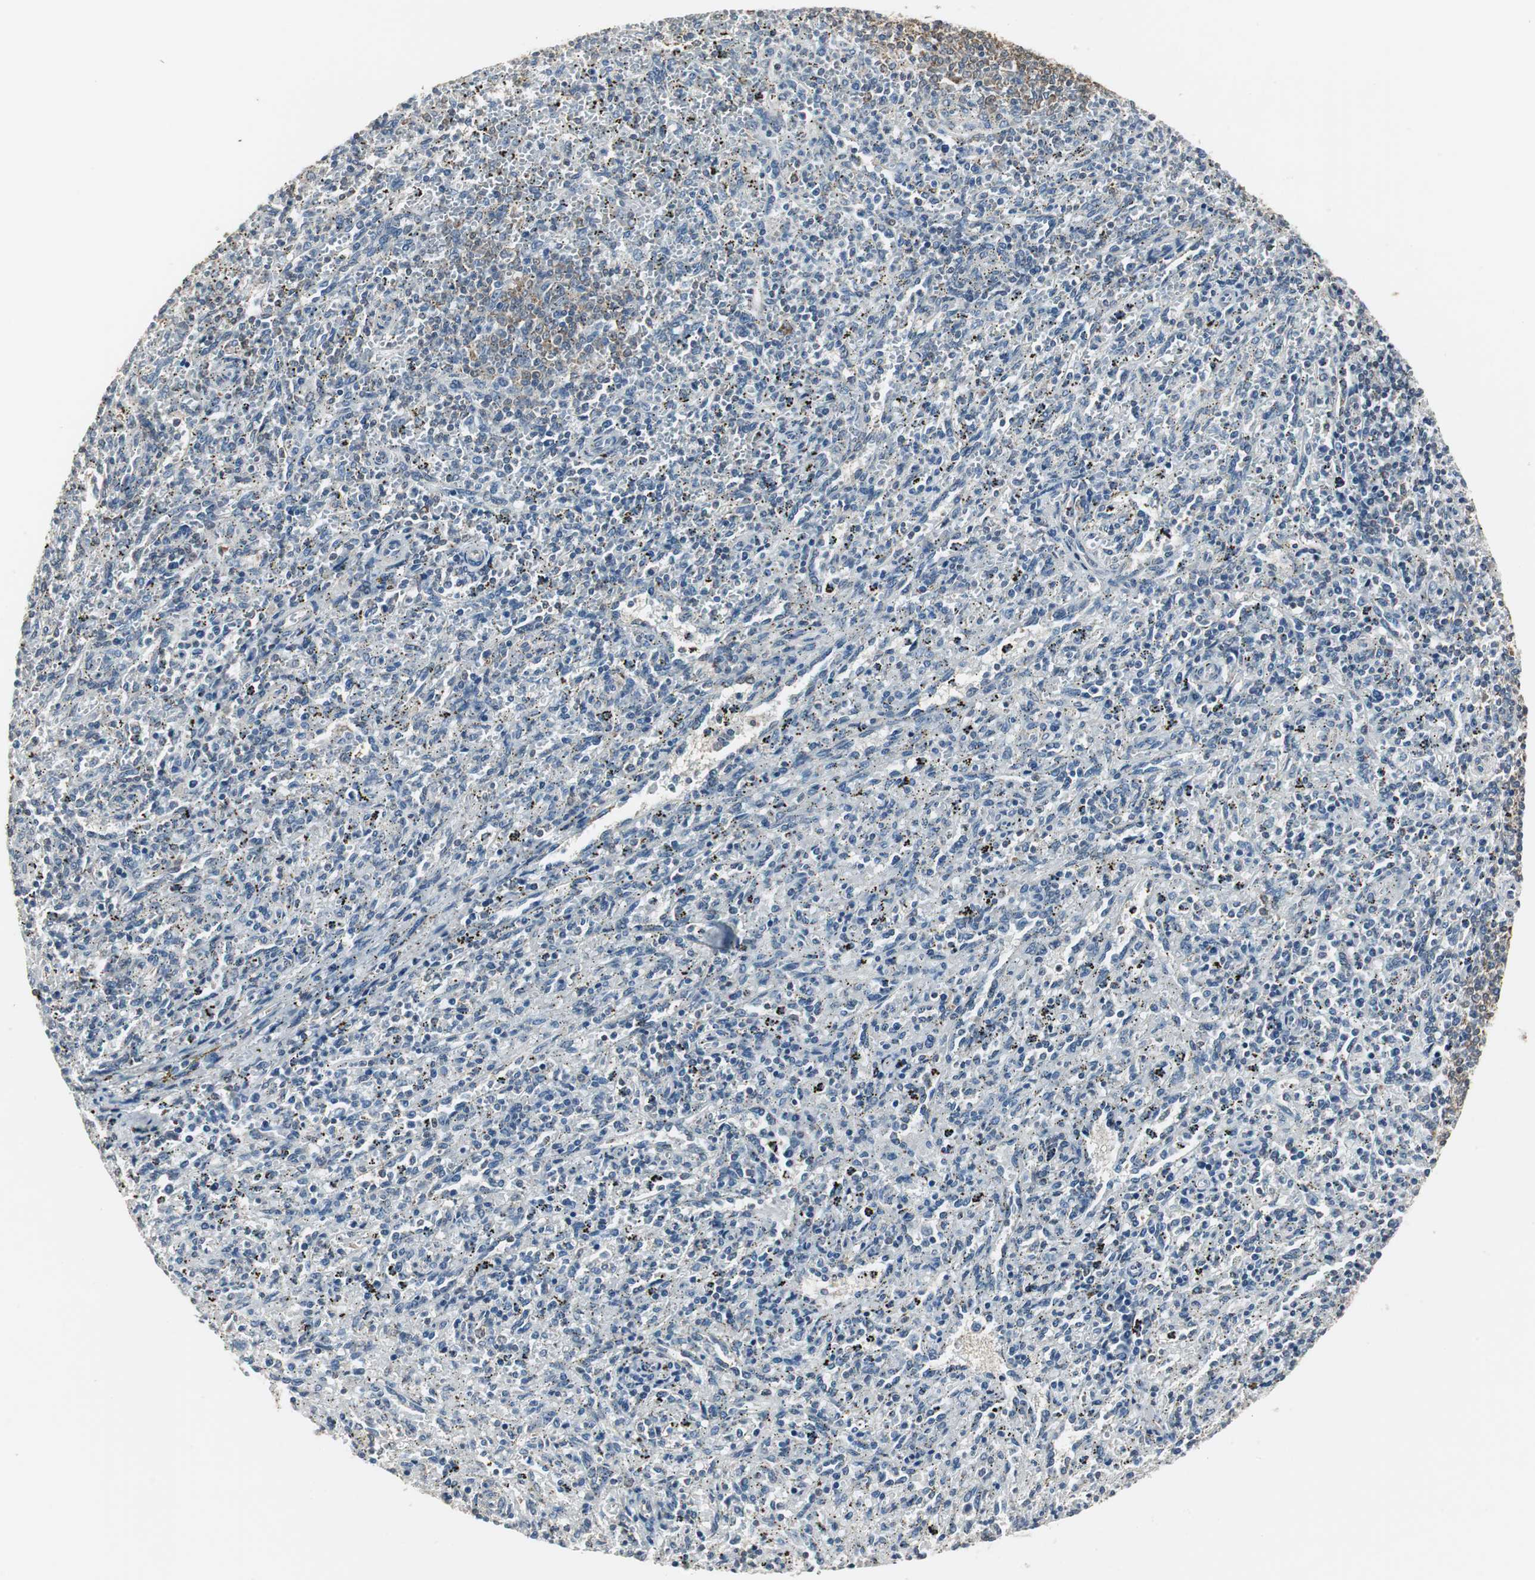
{"staining": {"intensity": "weak", "quantity": "25%-75%", "location": "cytoplasmic/membranous"}, "tissue": "spleen", "cell_type": "Cells in red pulp", "image_type": "normal", "snomed": [{"axis": "morphology", "description": "Normal tissue, NOS"}, {"axis": "topography", "description": "Spleen"}], "caption": "An image showing weak cytoplasmic/membranous expression in about 25%-75% of cells in red pulp in normal spleen, as visualized by brown immunohistochemical staining.", "gene": "CCT5", "patient": {"sex": "female", "age": 10}}